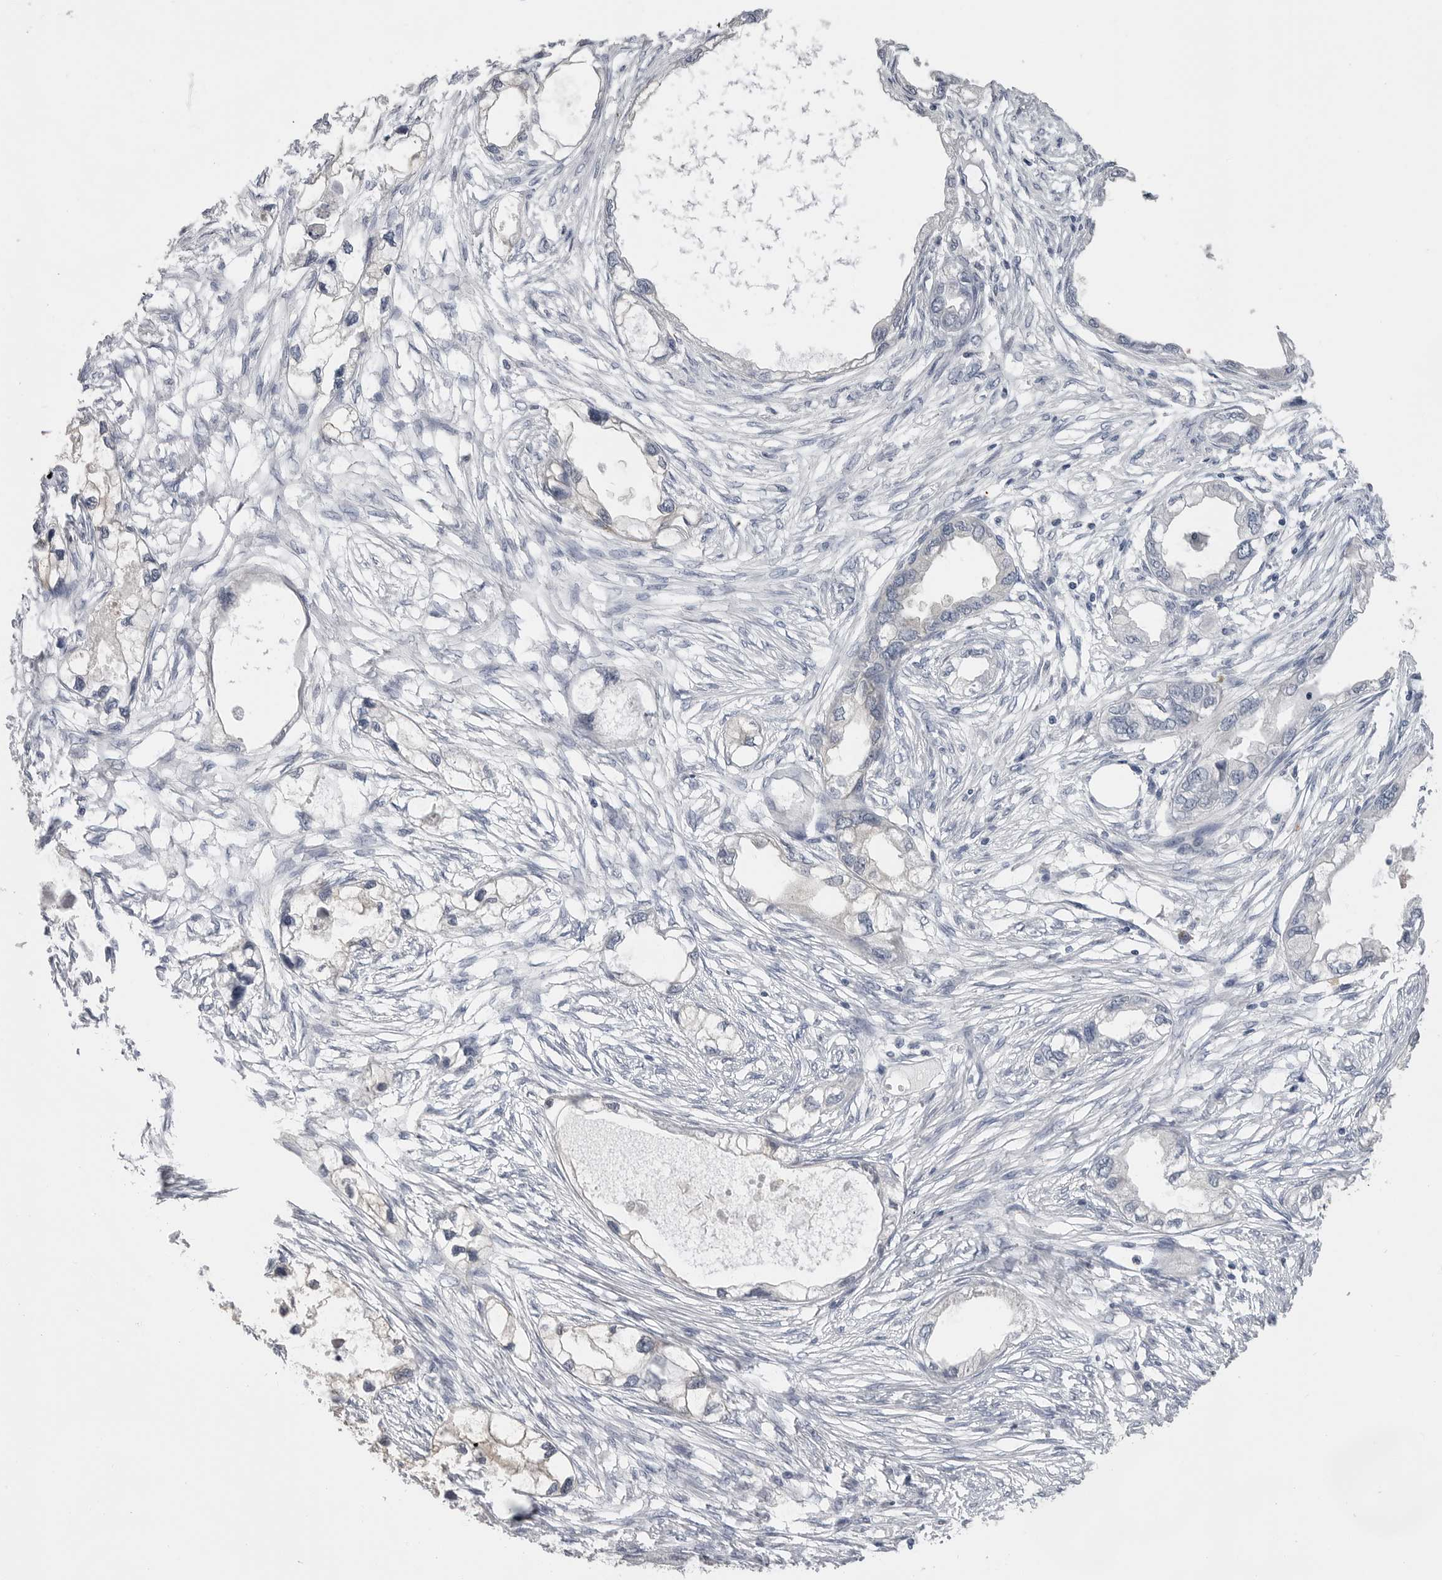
{"staining": {"intensity": "negative", "quantity": "none", "location": "none"}, "tissue": "endometrial cancer", "cell_type": "Tumor cells", "image_type": "cancer", "snomed": [{"axis": "morphology", "description": "Adenocarcinoma, NOS"}, {"axis": "morphology", "description": "Adenocarcinoma, metastatic, NOS"}, {"axis": "topography", "description": "Adipose tissue"}, {"axis": "topography", "description": "Endometrium"}], "caption": "Adenocarcinoma (endometrial) was stained to show a protein in brown. There is no significant positivity in tumor cells.", "gene": "PLEKHF1", "patient": {"sex": "female", "age": 67}}